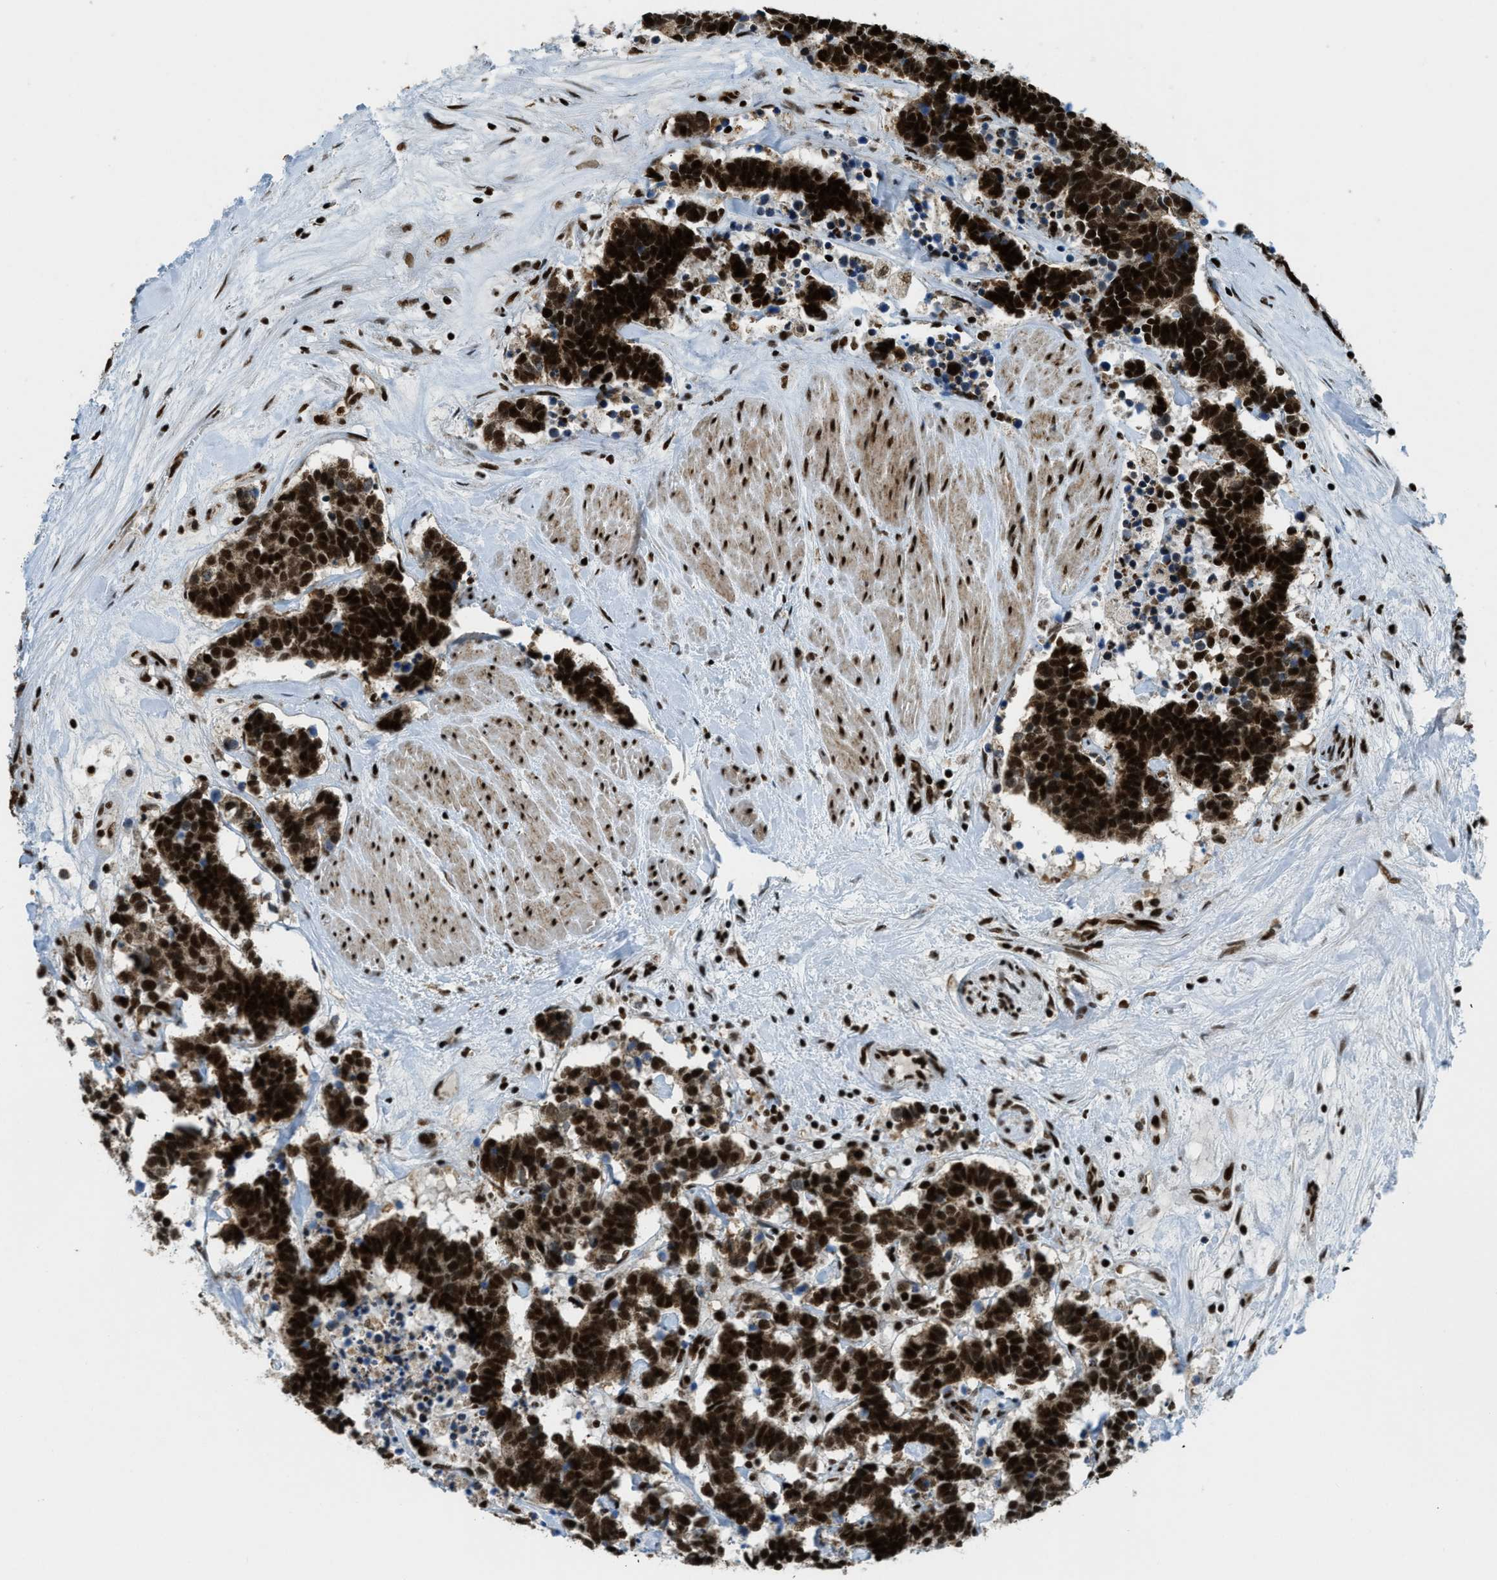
{"staining": {"intensity": "strong", "quantity": ">75%", "location": "nuclear"}, "tissue": "carcinoid", "cell_type": "Tumor cells", "image_type": "cancer", "snomed": [{"axis": "morphology", "description": "Carcinoma, NOS"}, {"axis": "morphology", "description": "Carcinoid, malignant, NOS"}, {"axis": "topography", "description": "Urinary bladder"}], "caption": "Immunohistochemical staining of human malignant carcinoid reveals high levels of strong nuclear protein staining in approximately >75% of tumor cells. Ihc stains the protein of interest in brown and the nuclei are stained blue.", "gene": "GABPB1", "patient": {"sex": "male", "age": 57}}